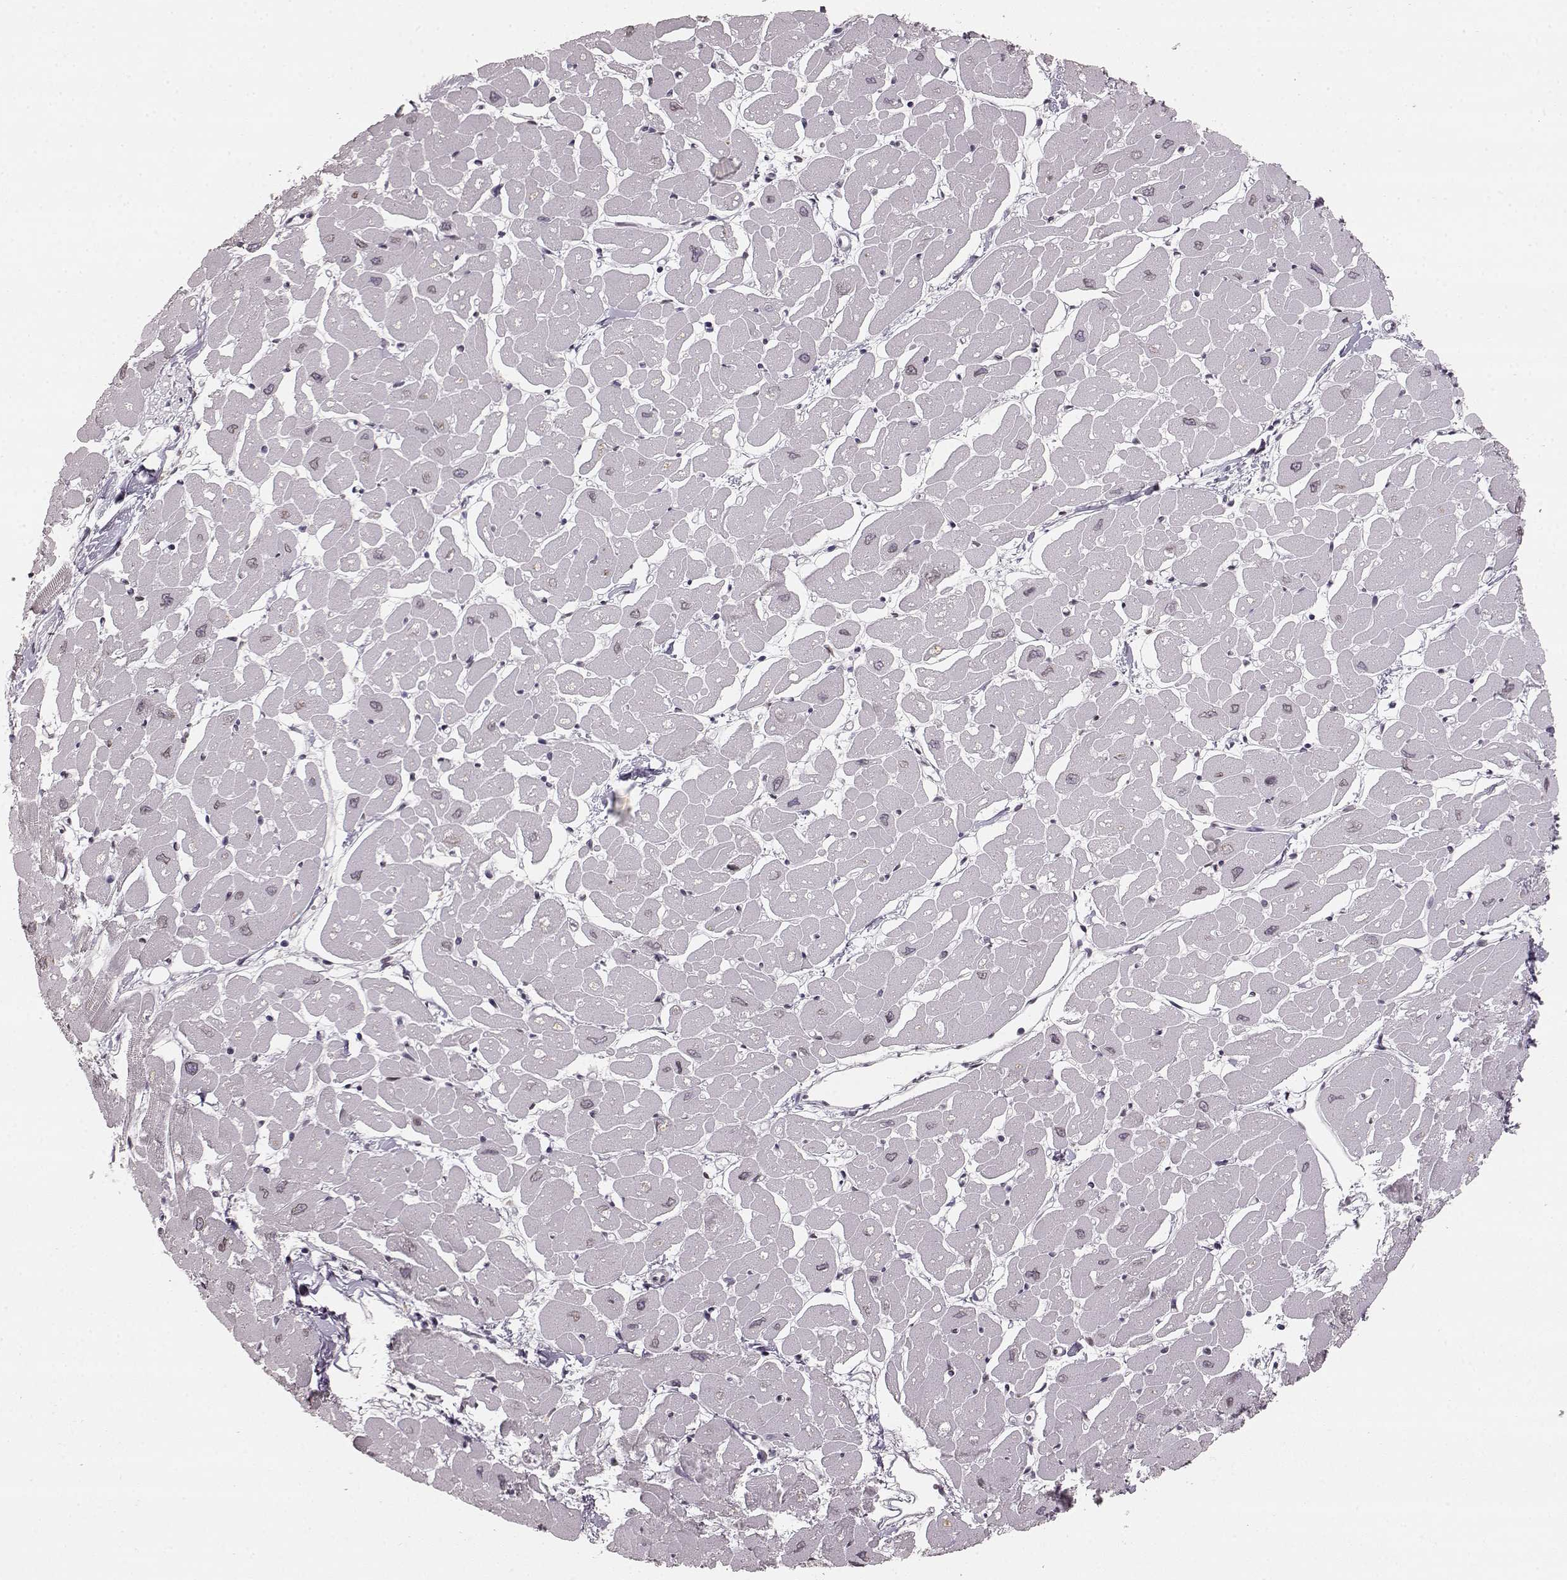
{"staining": {"intensity": "negative", "quantity": "none", "location": "none"}, "tissue": "heart muscle", "cell_type": "Cardiomyocytes", "image_type": "normal", "snomed": [{"axis": "morphology", "description": "Normal tissue, NOS"}, {"axis": "topography", "description": "Heart"}], "caption": "There is no significant staining in cardiomyocytes of heart muscle. (Brightfield microscopy of DAB (3,3'-diaminobenzidine) IHC at high magnification).", "gene": "DCAF12", "patient": {"sex": "male", "age": 57}}